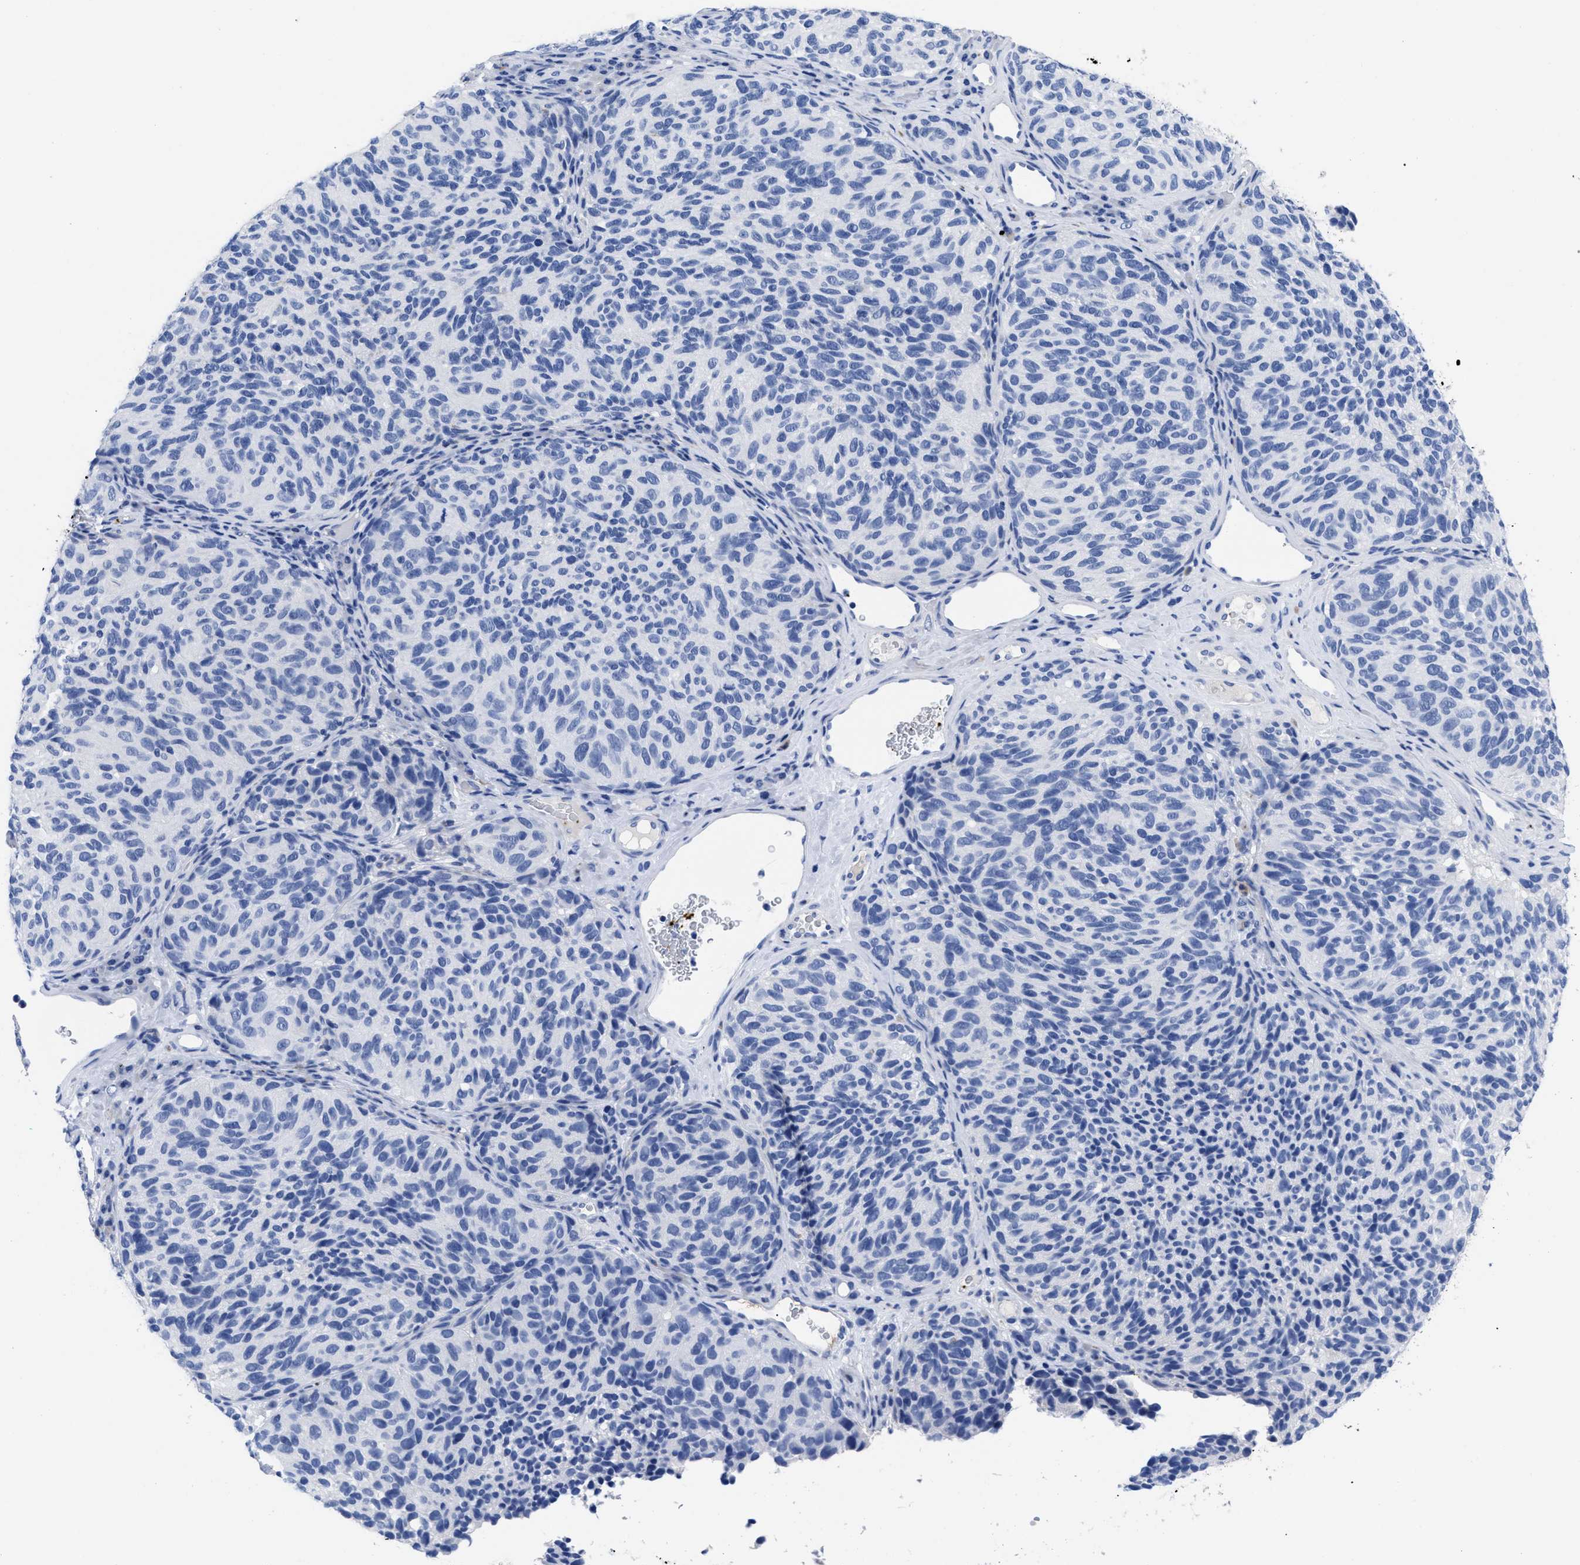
{"staining": {"intensity": "negative", "quantity": "none", "location": "none"}, "tissue": "melanoma", "cell_type": "Tumor cells", "image_type": "cancer", "snomed": [{"axis": "morphology", "description": "Malignant melanoma, NOS"}, {"axis": "topography", "description": "Skin"}], "caption": "Immunohistochemistry (IHC) micrograph of human melanoma stained for a protein (brown), which displays no positivity in tumor cells.", "gene": "TREML1", "patient": {"sex": "female", "age": 73}}